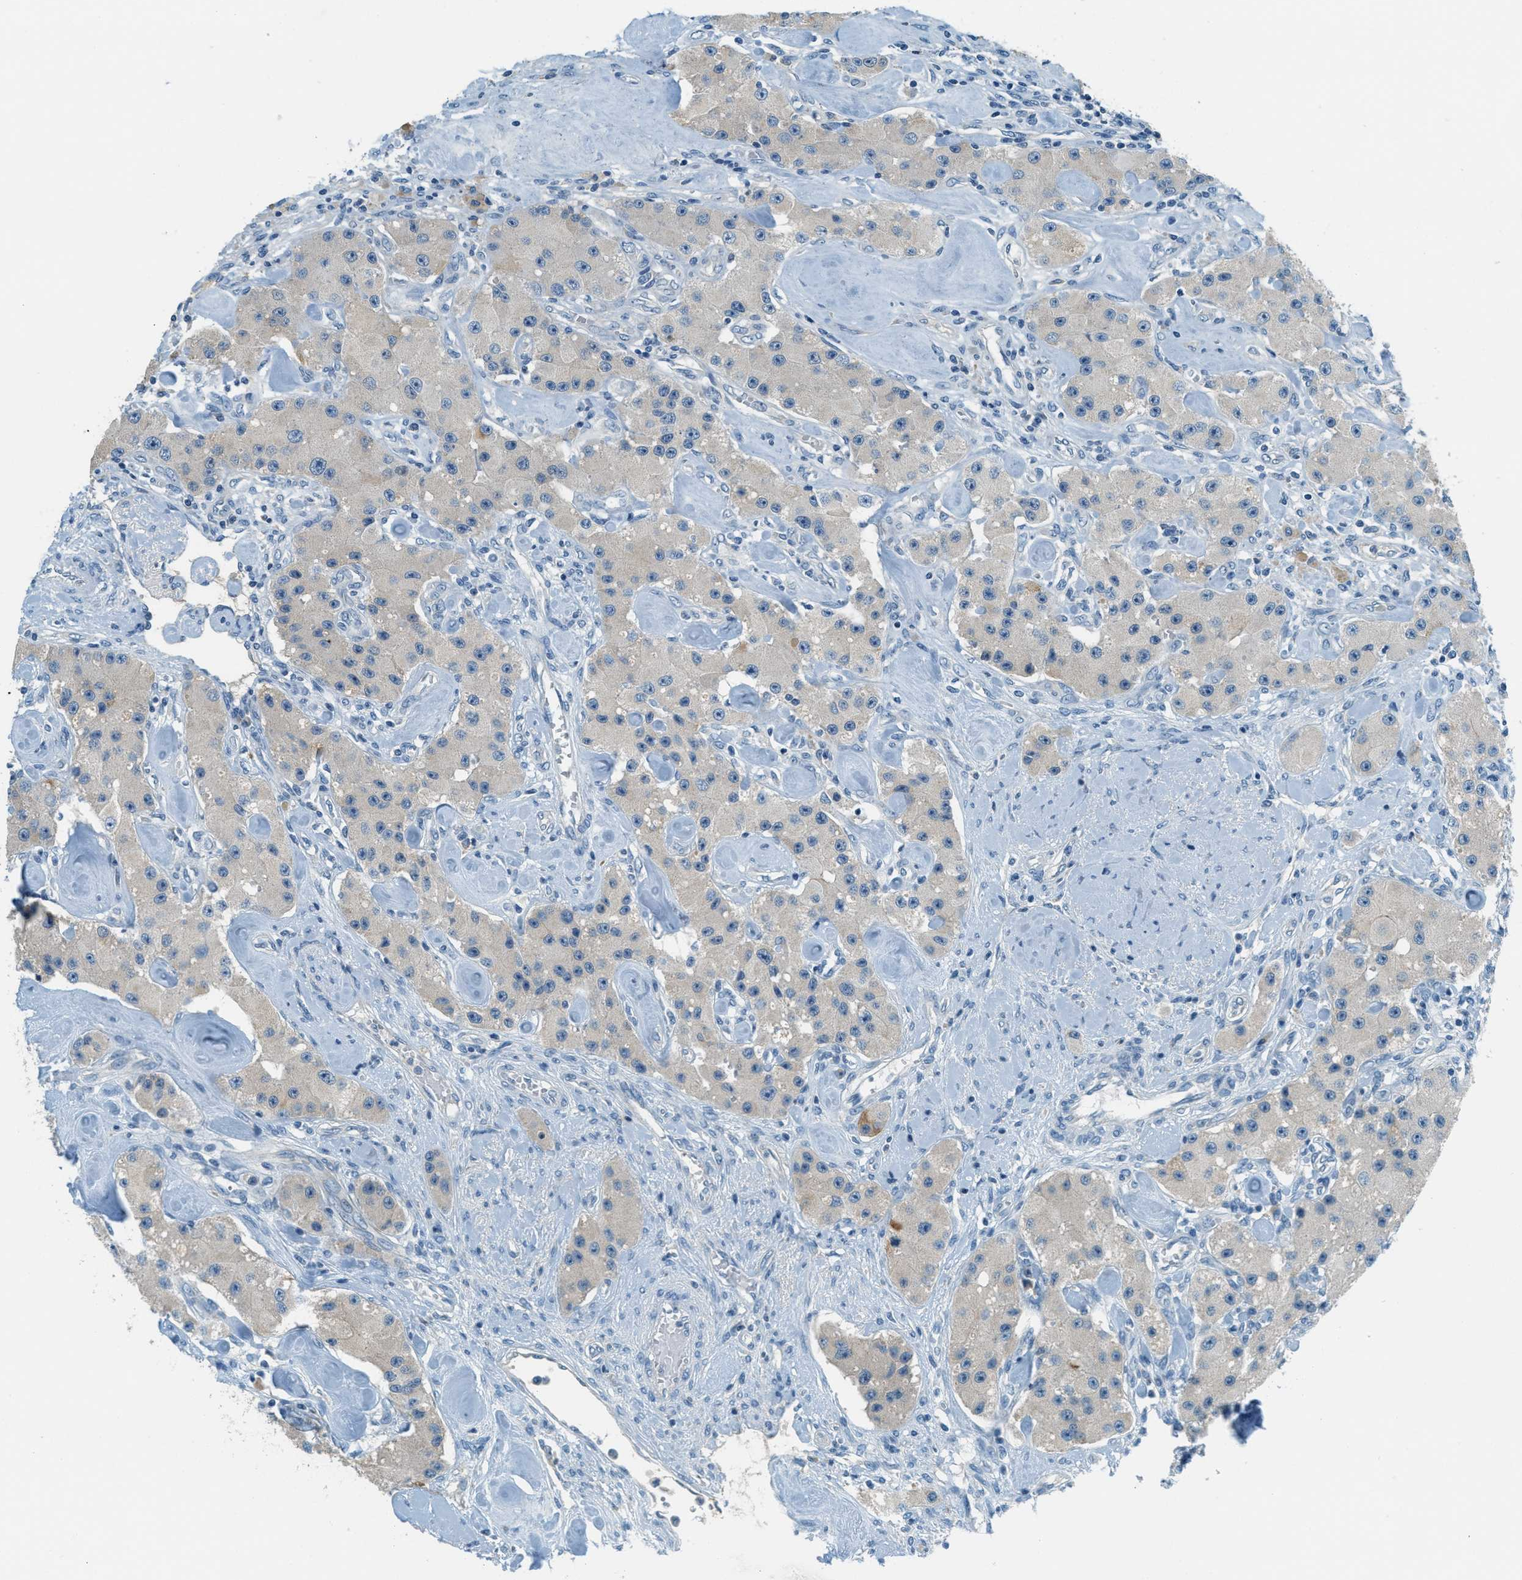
{"staining": {"intensity": "weak", "quantity": ">75%", "location": "cytoplasmic/membranous"}, "tissue": "carcinoid", "cell_type": "Tumor cells", "image_type": "cancer", "snomed": [{"axis": "morphology", "description": "Carcinoid, malignant, NOS"}, {"axis": "topography", "description": "Pancreas"}], "caption": "IHC photomicrograph of neoplastic tissue: malignant carcinoid stained using immunohistochemistry exhibits low levels of weak protein expression localized specifically in the cytoplasmic/membranous of tumor cells, appearing as a cytoplasmic/membranous brown color.", "gene": "MSLN", "patient": {"sex": "male", "age": 41}}